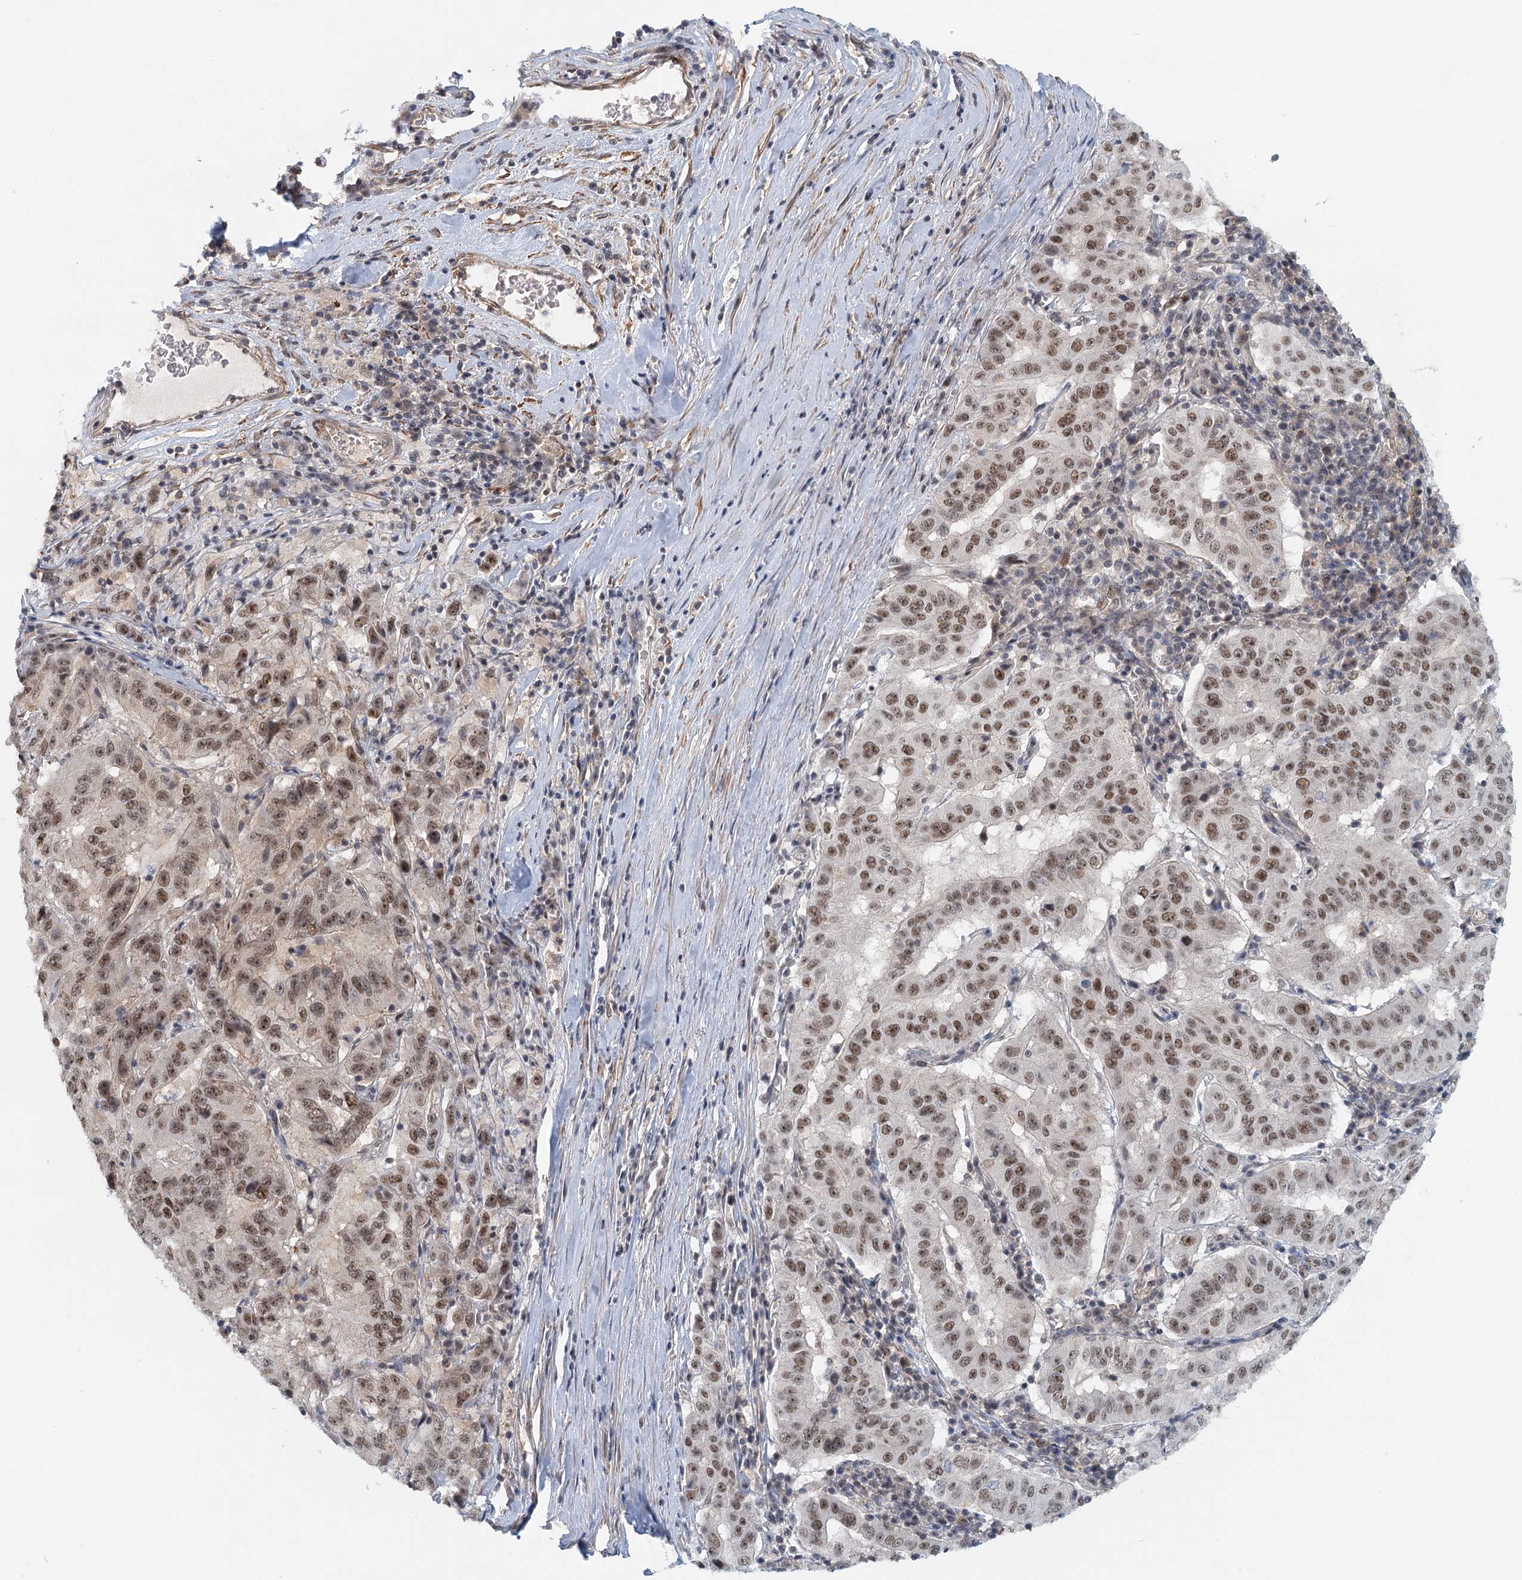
{"staining": {"intensity": "moderate", "quantity": ">75%", "location": "nuclear"}, "tissue": "pancreatic cancer", "cell_type": "Tumor cells", "image_type": "cancer", "snomed": [{"axis": "morphology", "description": "Adenocarcinoma, NOS"}, {"axis": "topography", "description": "Pancreas"}], "caption": "IHC (DAB) staining of adenocarcinoma (pancreatic) reveals moderate nuclear protein positivity in about >75% of tumor cells.", "gene": "TAS2R42", "patient": {"sex": "male", "age": 63}}